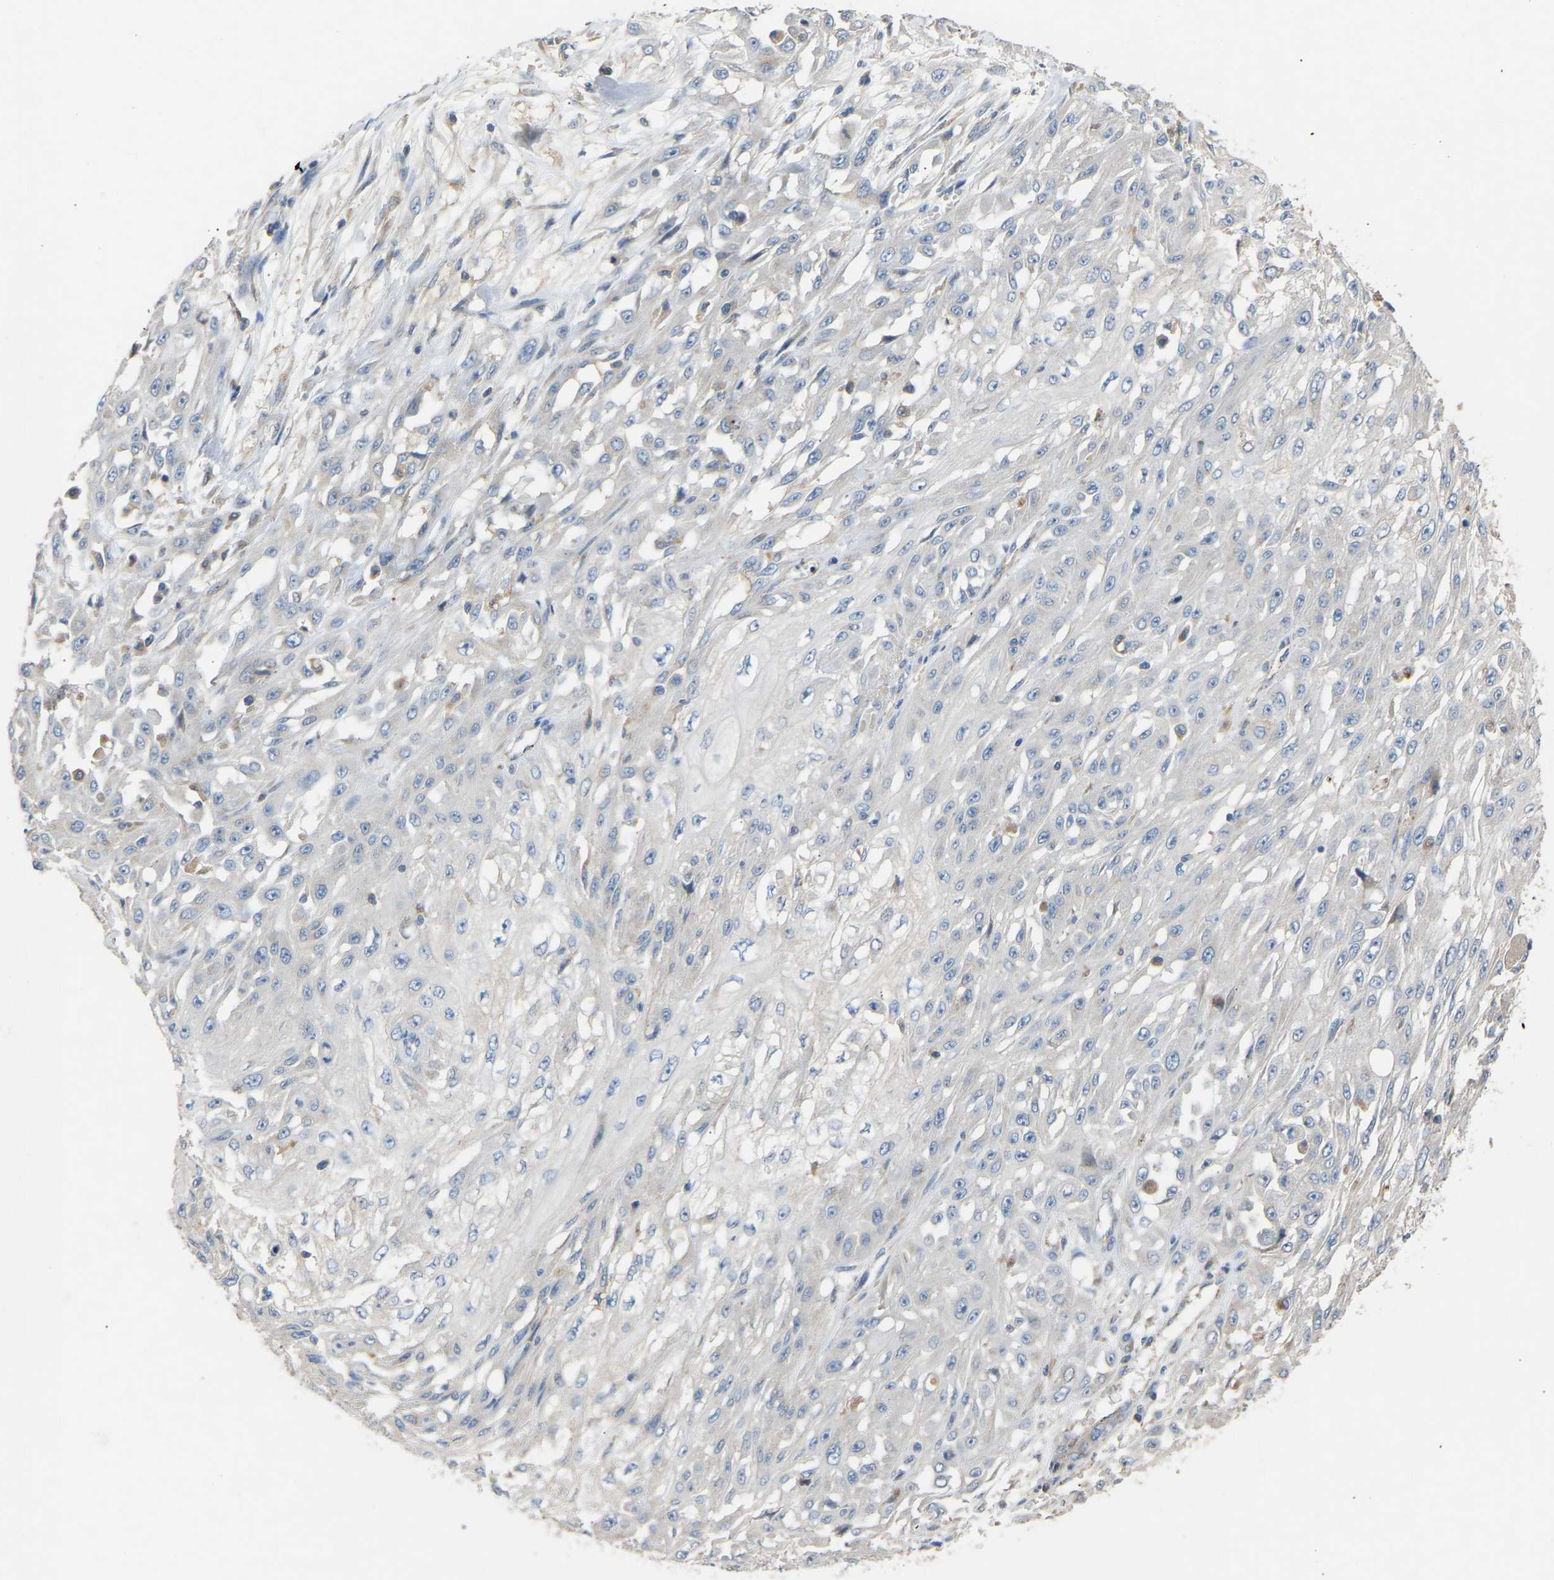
{"staining": {"intensity": "negative", "quantity": "none", "location": "none"}, "tissue": "skin cancer", "cell_type": "Tumor cells", "image_type": "cancer", "snomed": [{"axis": "morphology", "description": "Squamous cell carcinoma, NOS"}, {"axis": "morphology", "description": "Squamous cell carcinoma, metastatic, NOS"}, {"axis": "topography", "description": "Skin"}, {"axis": "topography", "description": "Lymph node"}], "caption": "Histopathology image shows no significant protein positivity in tumor cells of metastatic squamous cell carcinoma (skin). (Brightfield microscopy of DAB immunohistochemistry (IHC) at high magnification).", "gene": "RGP1", "patient": {"sex": "male", "age": 75}}